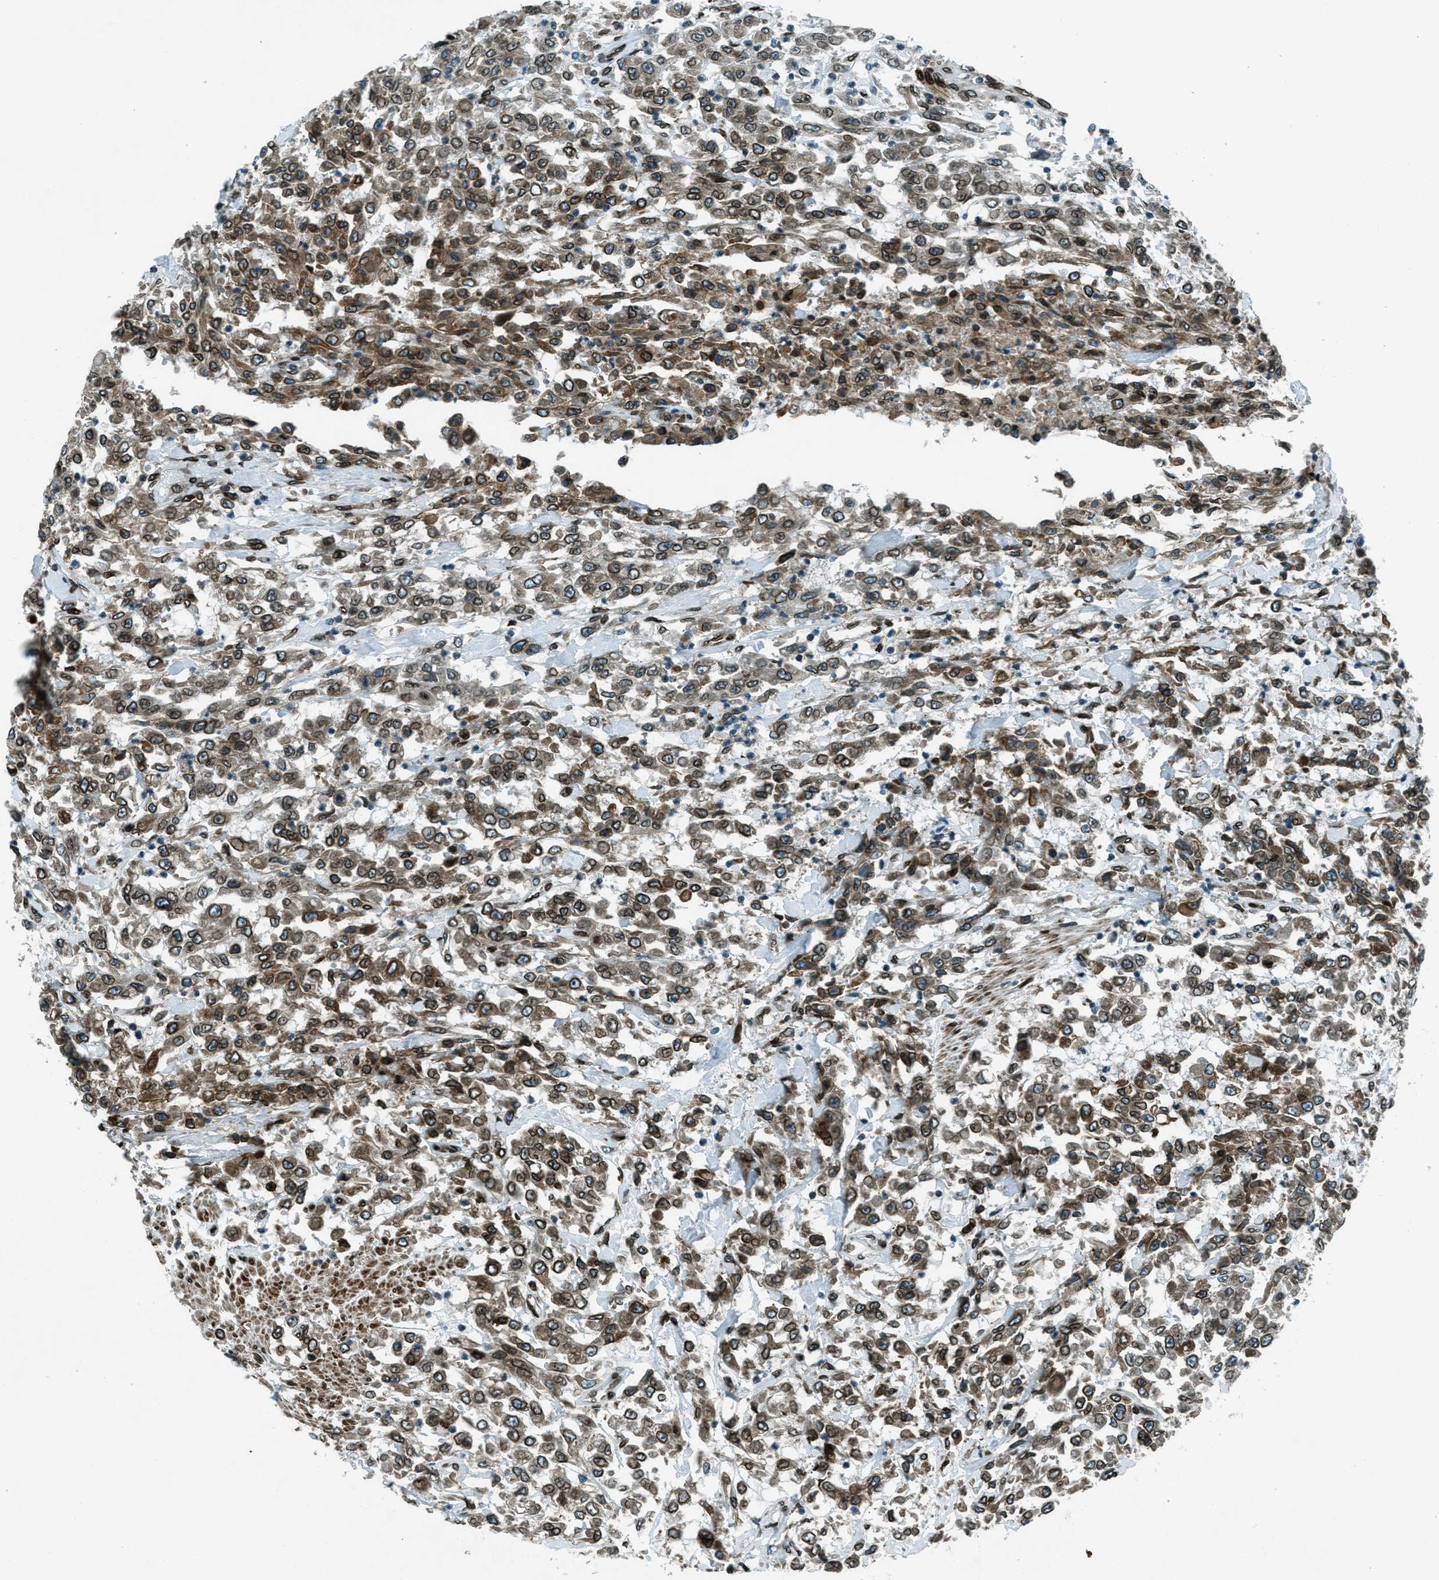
{"staining": {"intensity": "strong", "quantity": ">75%", "location": "cytoplasmic/membranous,nuclear"}, "tissue": "urothelial cancer", "cell_type": "Tumor cells", "image_type": "cancer", "snomed": [{"axis": "morphology", "description": "Urothelial carcinoma, High grade"}, {"axis": "topography", "description": "Urinary bladder"}], "caption": "High-power microscopy captured an immunohistochemistry photomicrograph of urothelial cancer, revealing strong cytoplasmic/membranous and nuclear positivity in approximately >75% of tumor cells.", "gene": "LEMD2", "patient": {"sex": "male", "age": 46}}